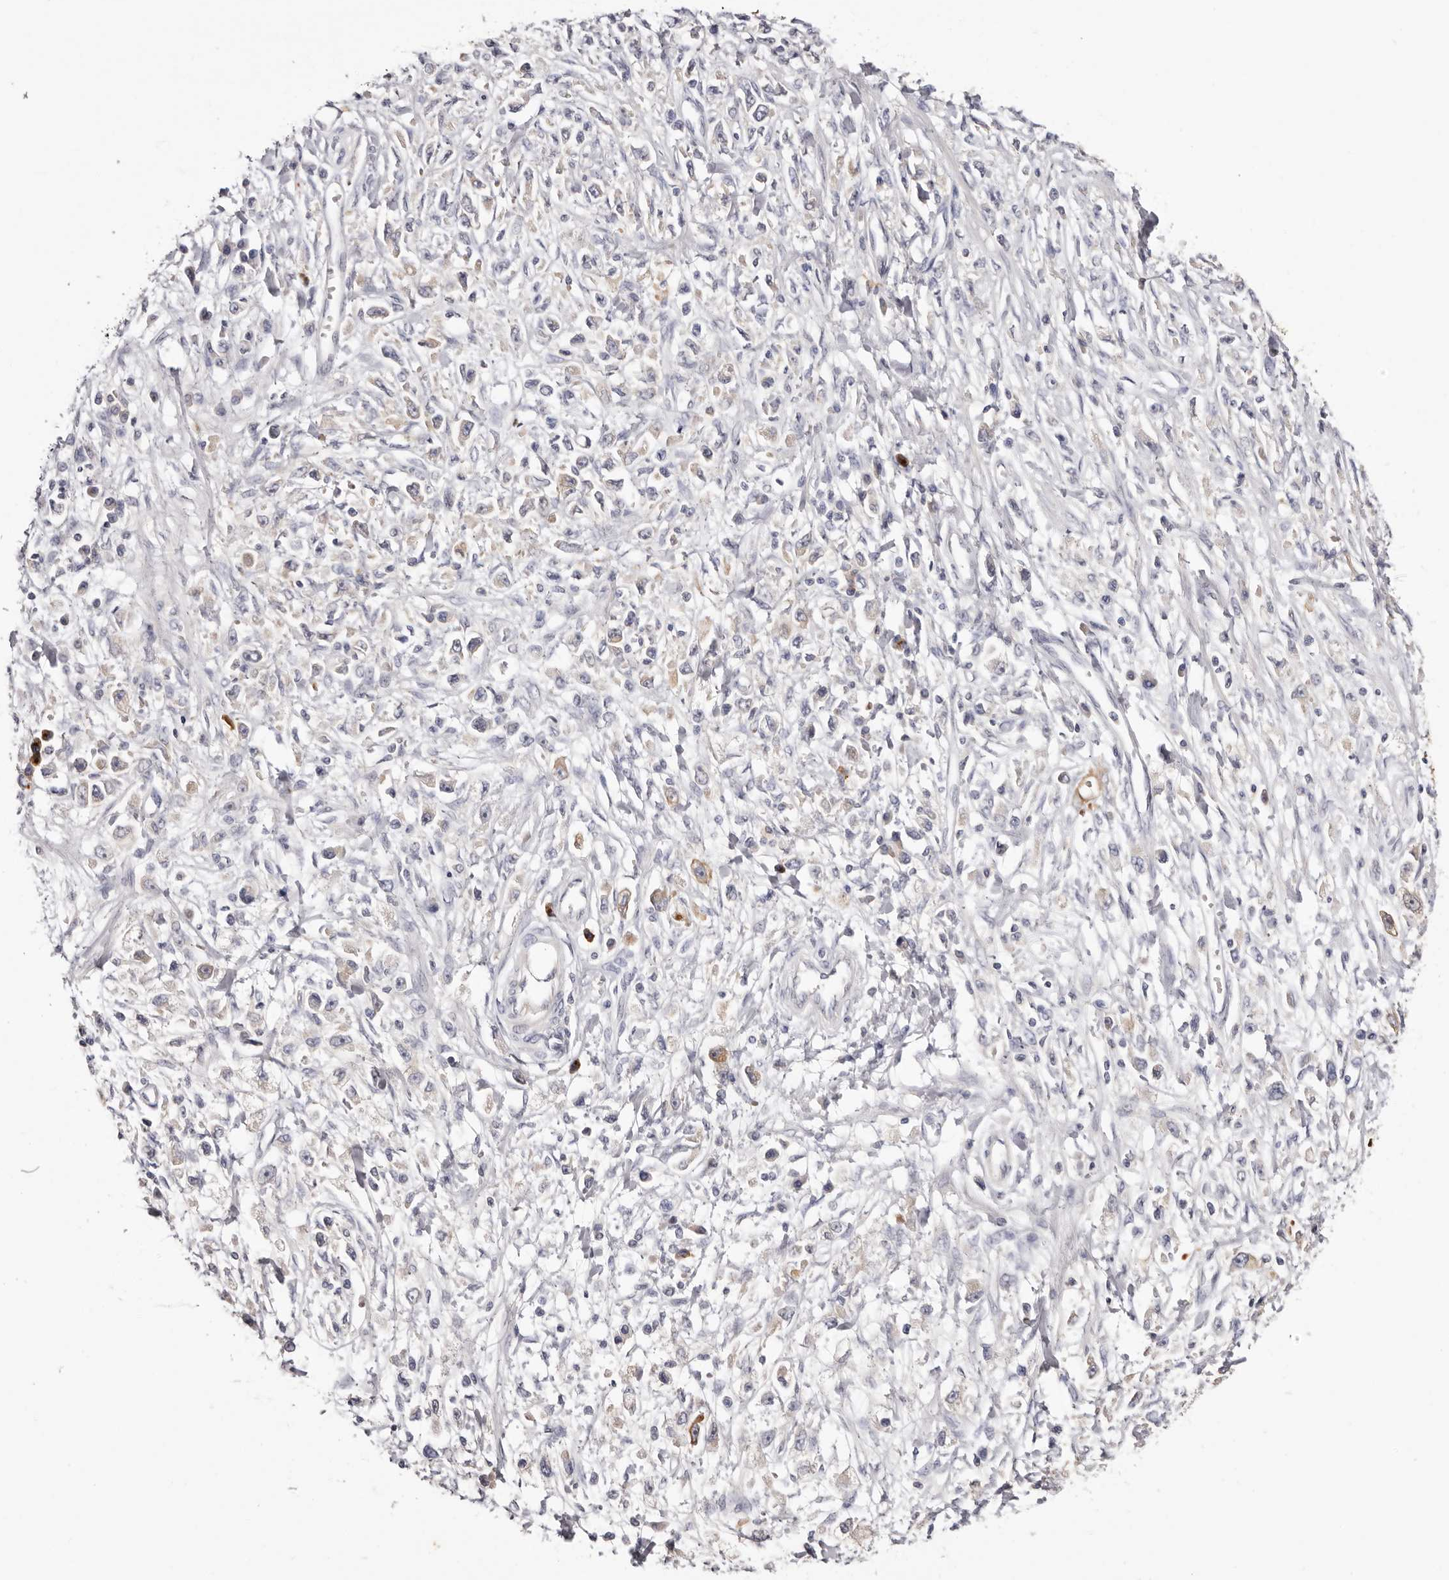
{"staining": {"intensity": "moderate", "quantity": "<25%", "location": "cytoplasmic/membranous"}, "tissue": "stomach cancer", "cell_type": "Tumor cells", "image_type": "cancer", "snomed": [{"axis": "morphology", "description": "Adenocarcinoma, NOS"}, {"axis": "topography", "description": "Stomach"}], "caption": "This is an image of immunohistochemistry staining of stomach adenocarcinoma, which shows moderate expression in the cytoplasmic/membranous of tumor cells.", "gene": "STK16", "patient": {"sex": "female", "age": 59}}